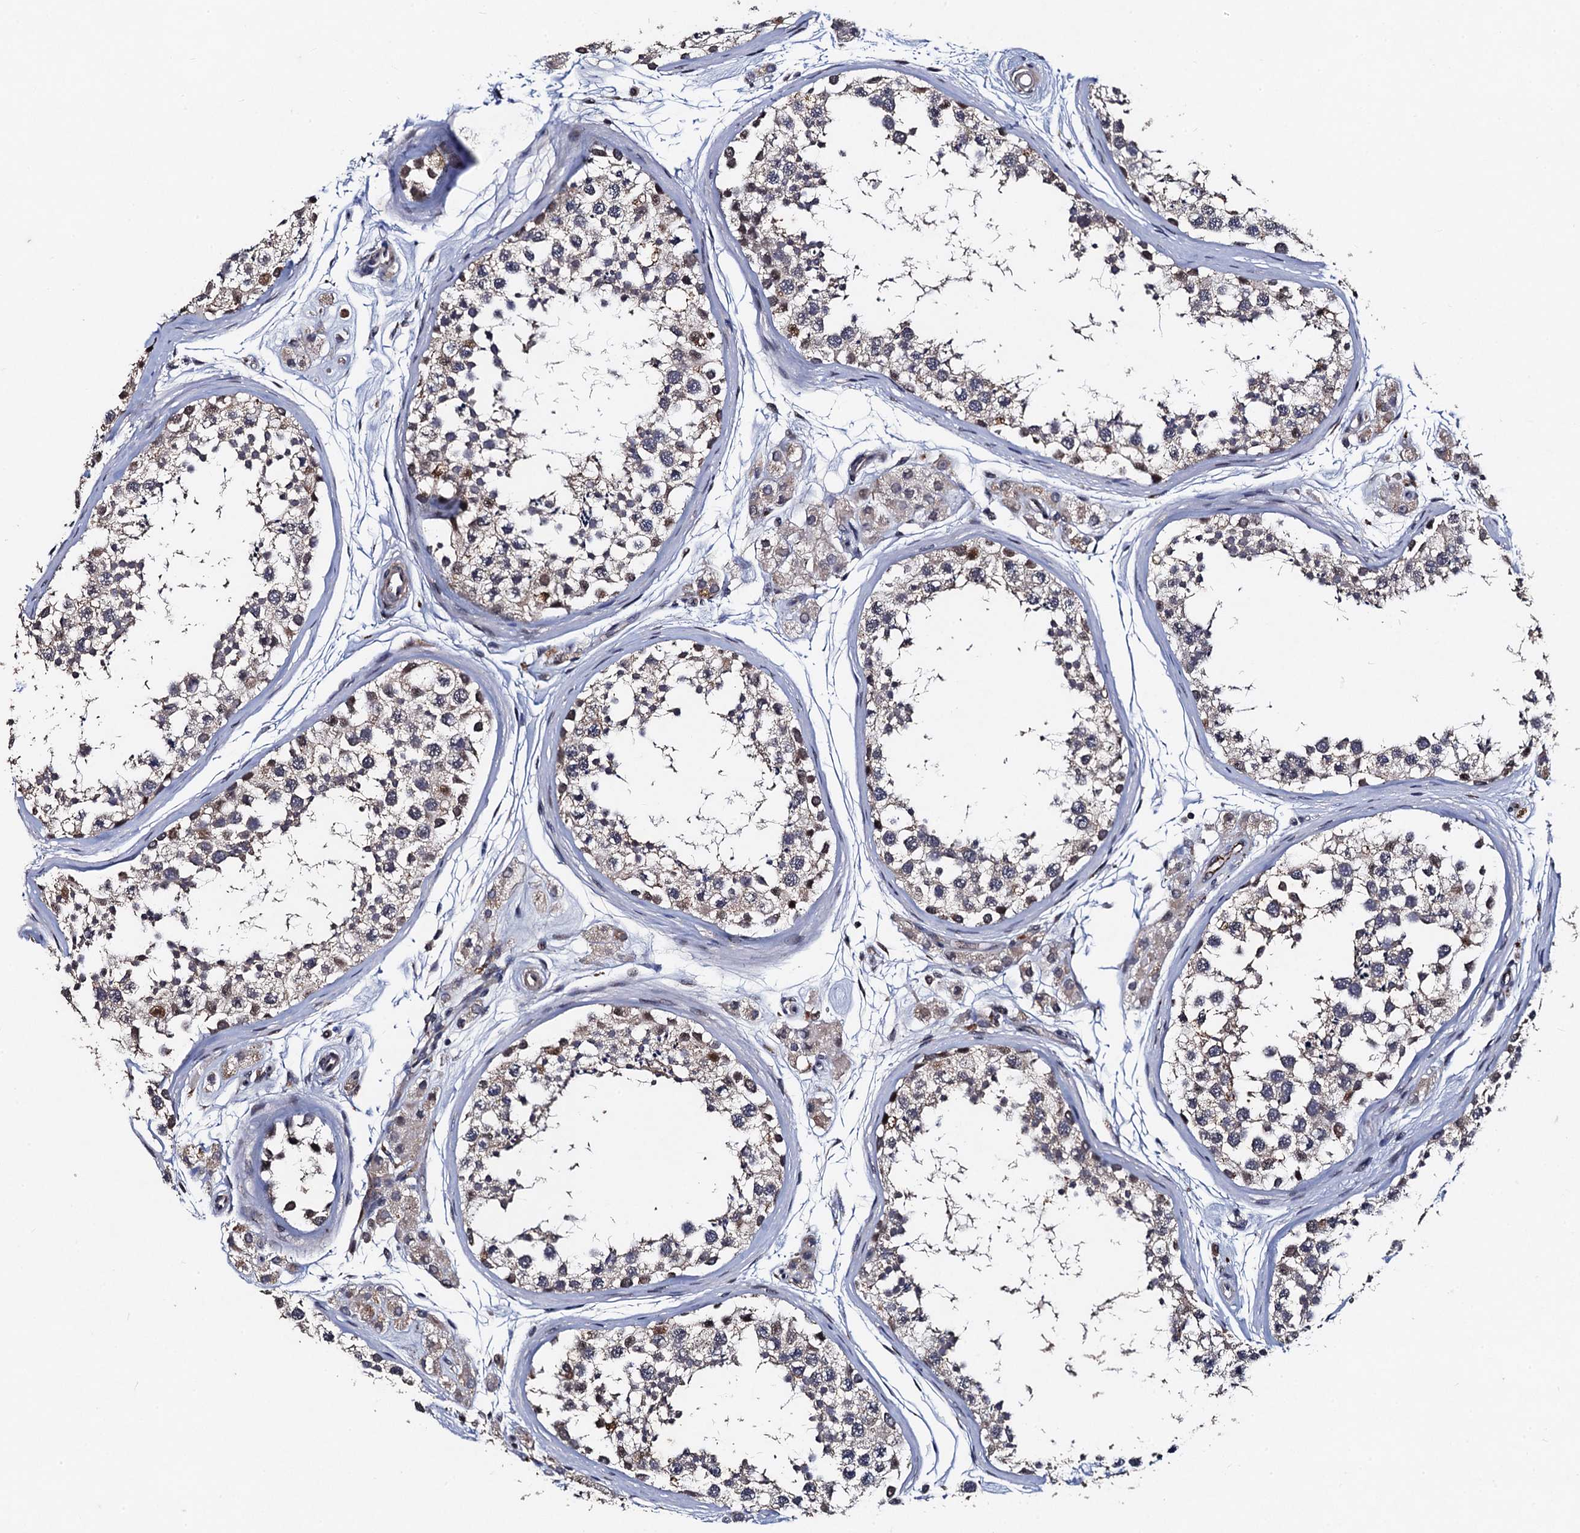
{"staining": {"intensity": "moderate", "quantity": "25%-75%", "location": "cytoplasmic/membranous"}, "tissue": "testis", "cell_type": "Cells in seminiferous ducts", "image_type": "normal", "snomed": [{"axis": "morphology", "description": "Normal tissue, NOS"}, {"axis": "topography", "description": "Testis"}], "caption": "A brown stain labels moderate cytoplasmic/membranous staining of a protein in cells in seminiferous ducts of unremarkable testis. The protein of interest is stained brown, and the nuclei are stained in blue (DAB IHC with brightfield microscopy, high magnification).", "gene": "PPTC7", "patient": {"sex": "male", "age": 56}}